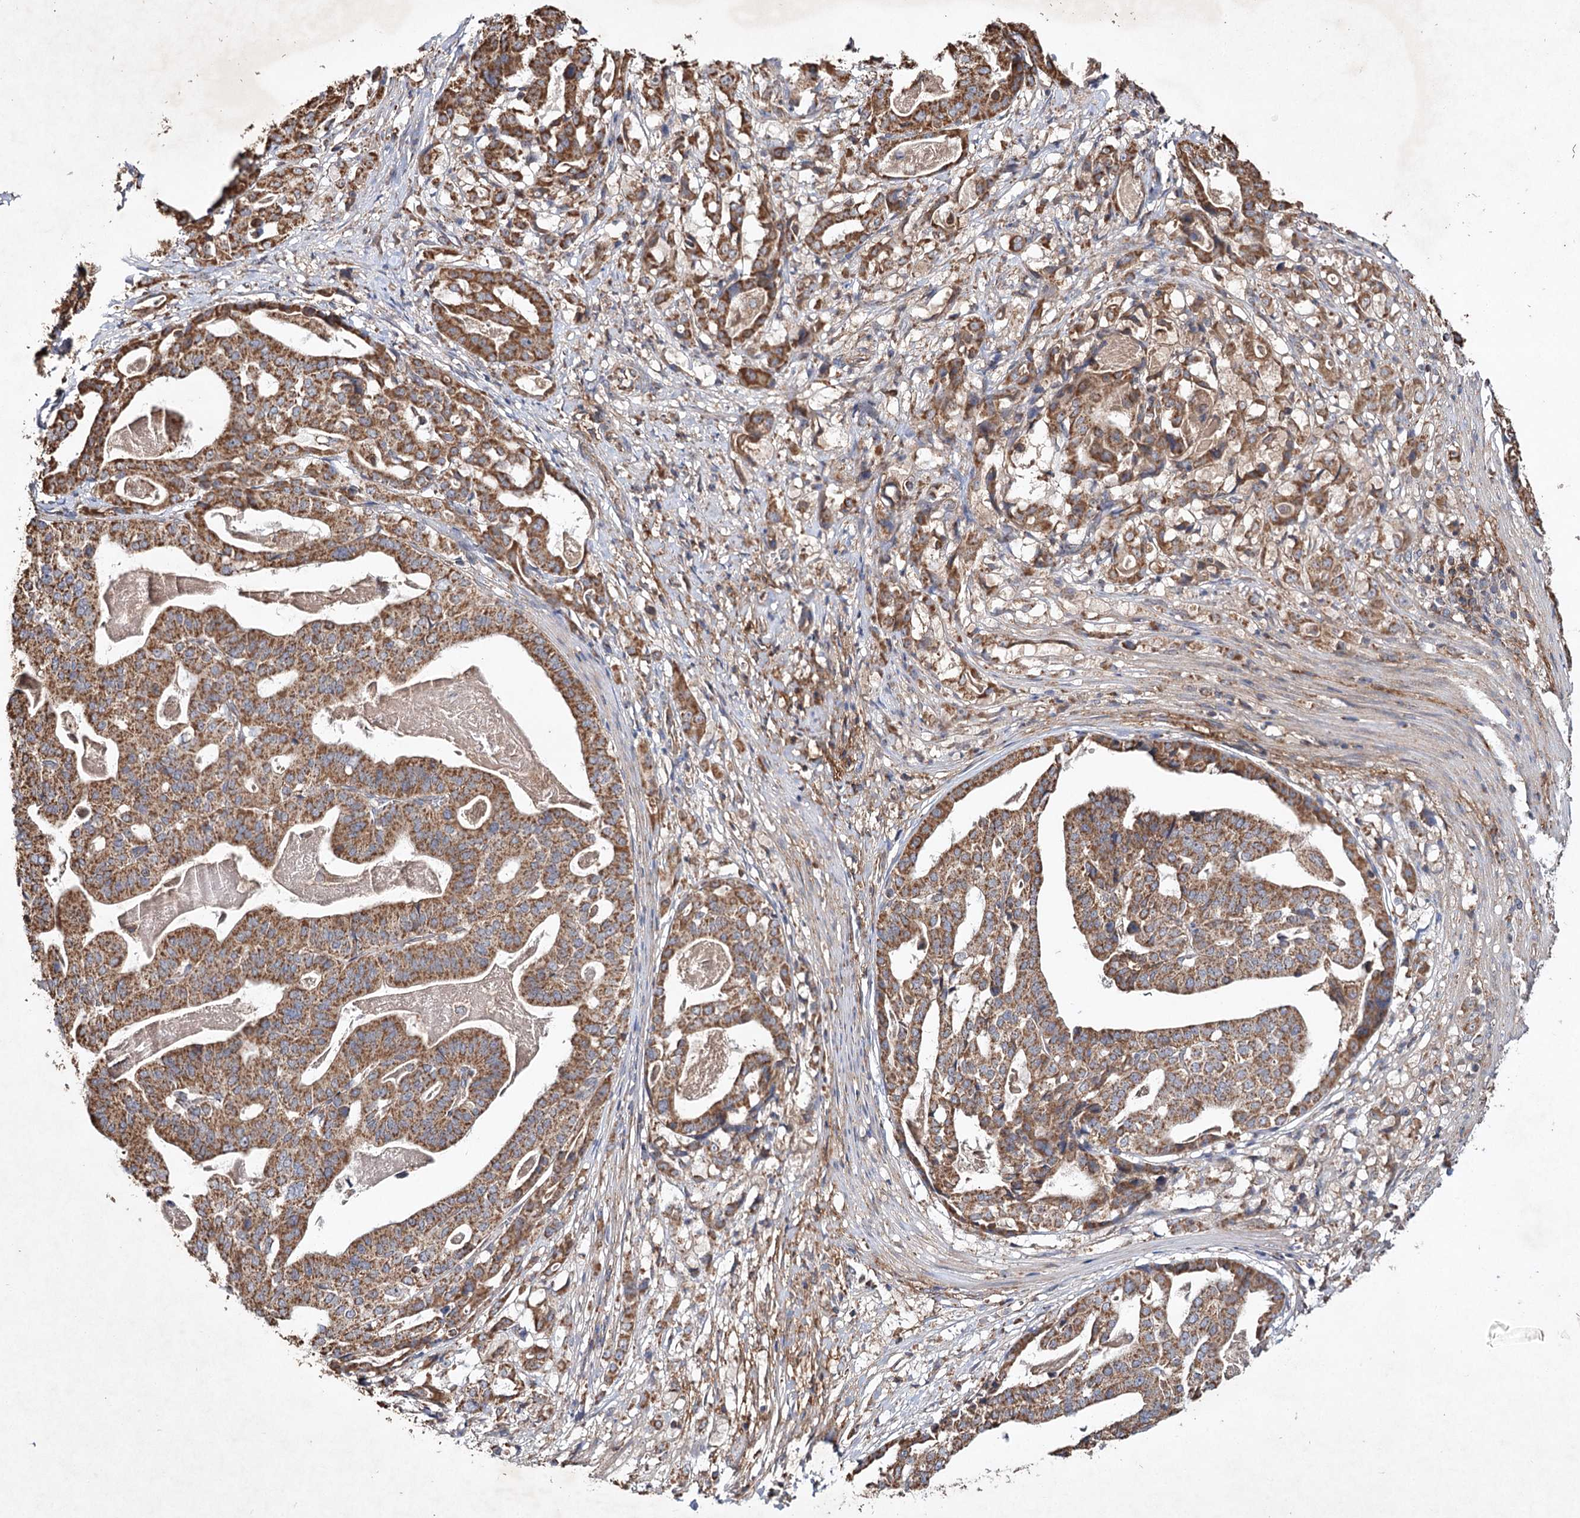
{"staining": {"intensity": "moderate", "quantity": ">75%", "location": "cytoplasmic/membranous"}, "tissue": "stomach cancer", "cell_type": "Tumor cells", "image_type": "cancer", "snomed": [{"axis": "morphology", "description": "Adenocarcinoma, NOS"}, {"axis": "topography", "description": "Stomach"}], "caption": "This image shows immunohistochemistry staining of adenocarcinoma (stomach), with medium moderate cytoplasmic/membranous positivity in approximately >75% of tumor cells.", "gene": "PIK3CB", "patient": {"sex": "male", "age": 48}}